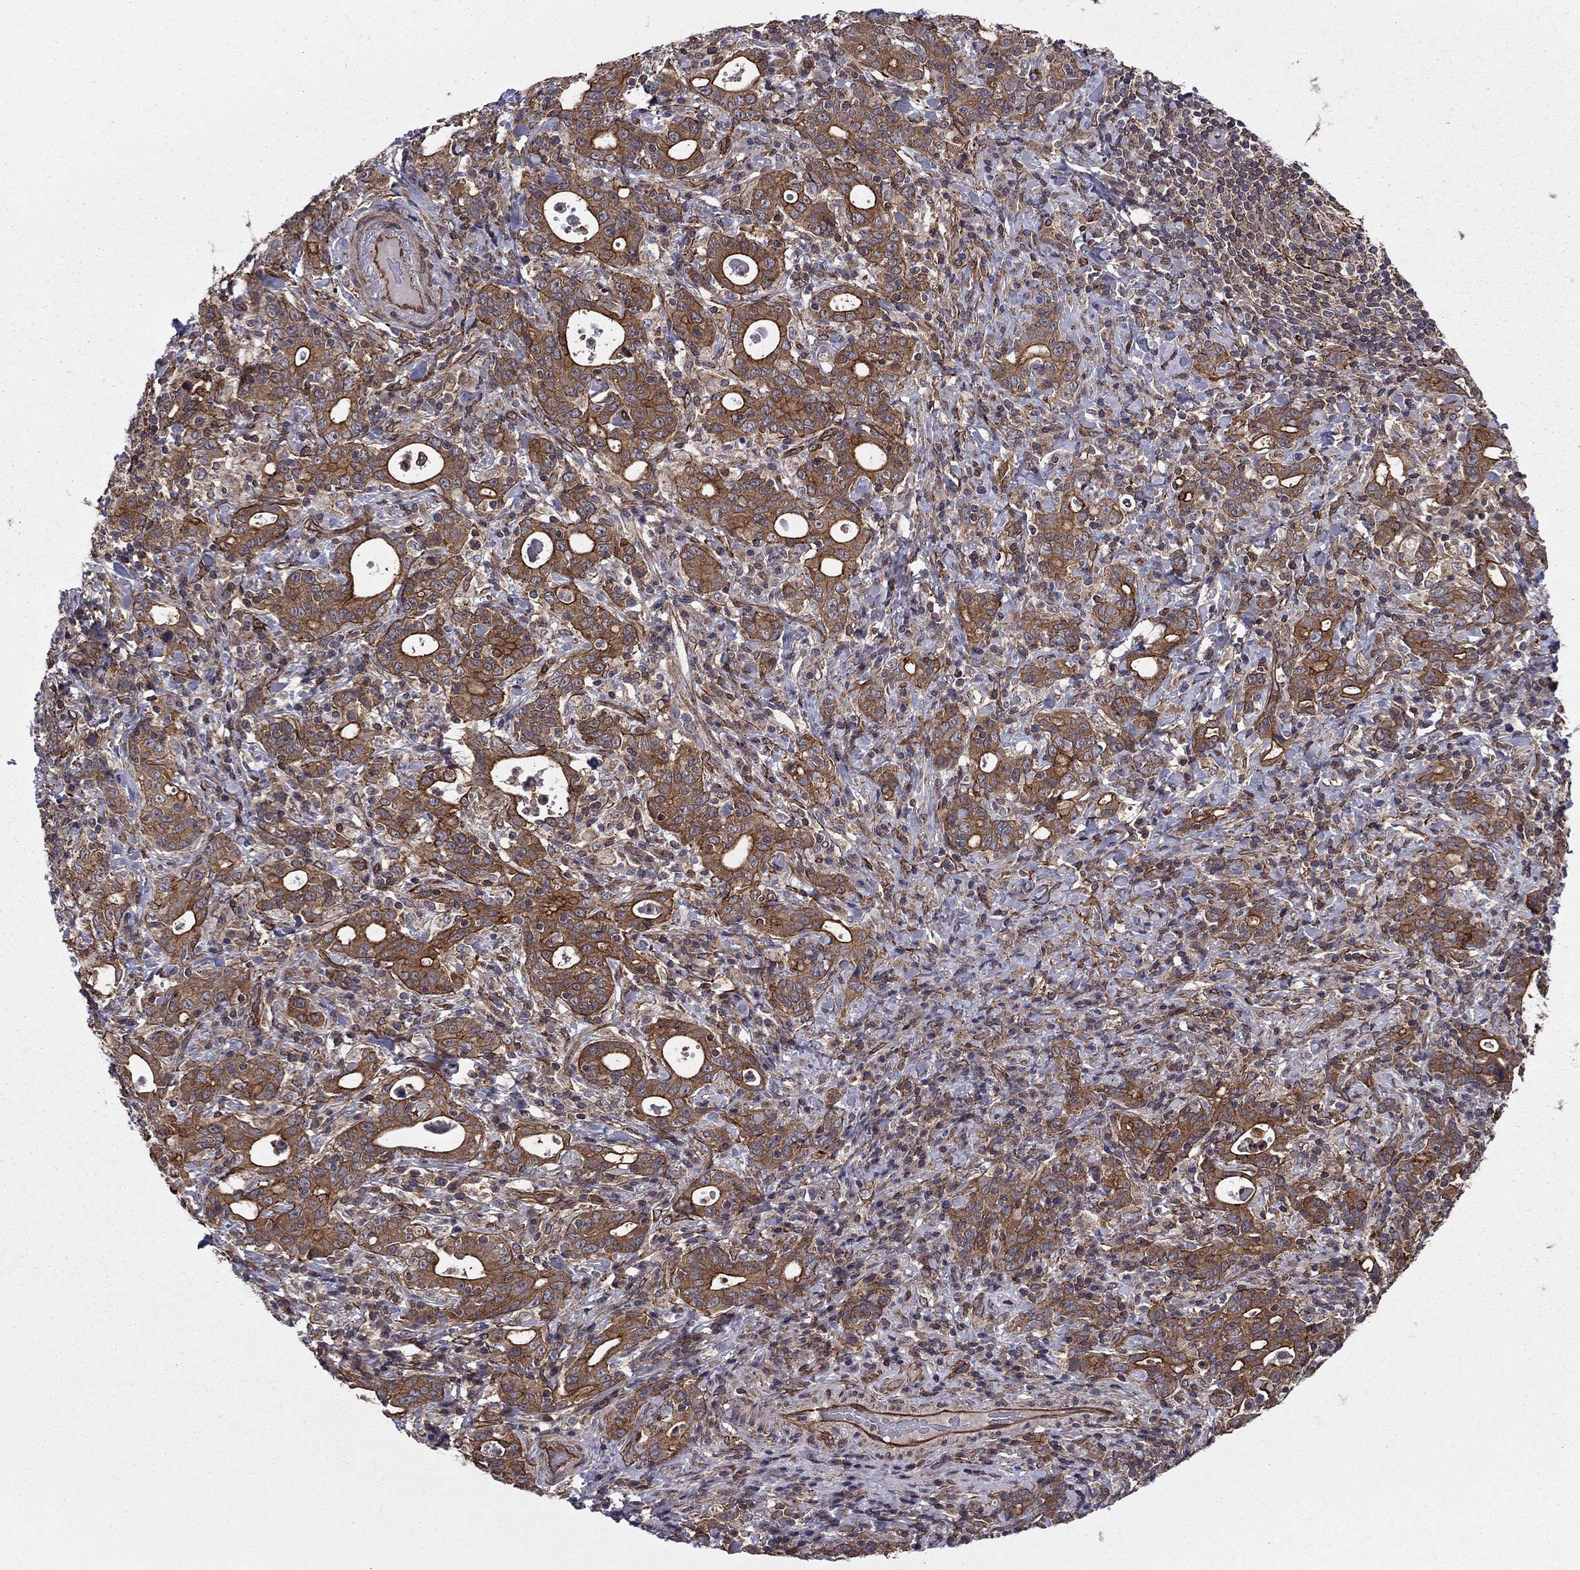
{"staining": {"intensity": "strong", "quantity": "25%-75%", "location": "cytoplasmic/membranous"}, "tissue": "stomach cancer", "cell_type": "Tumor cells", "image_type": "cancer", "snomed": [{"axis": "morphology", "description": "Adenocarcinoma, NOS"}, {"axis": "topography", "description": "Stomach"}], "caption": "Protein staining reveals strong cytoplasmic/membranous positivity in about 25%-75% of tumor cells in stomach cancer.", "gene": "SHMT1", "patient": {"sex": "male", "age": 79}}